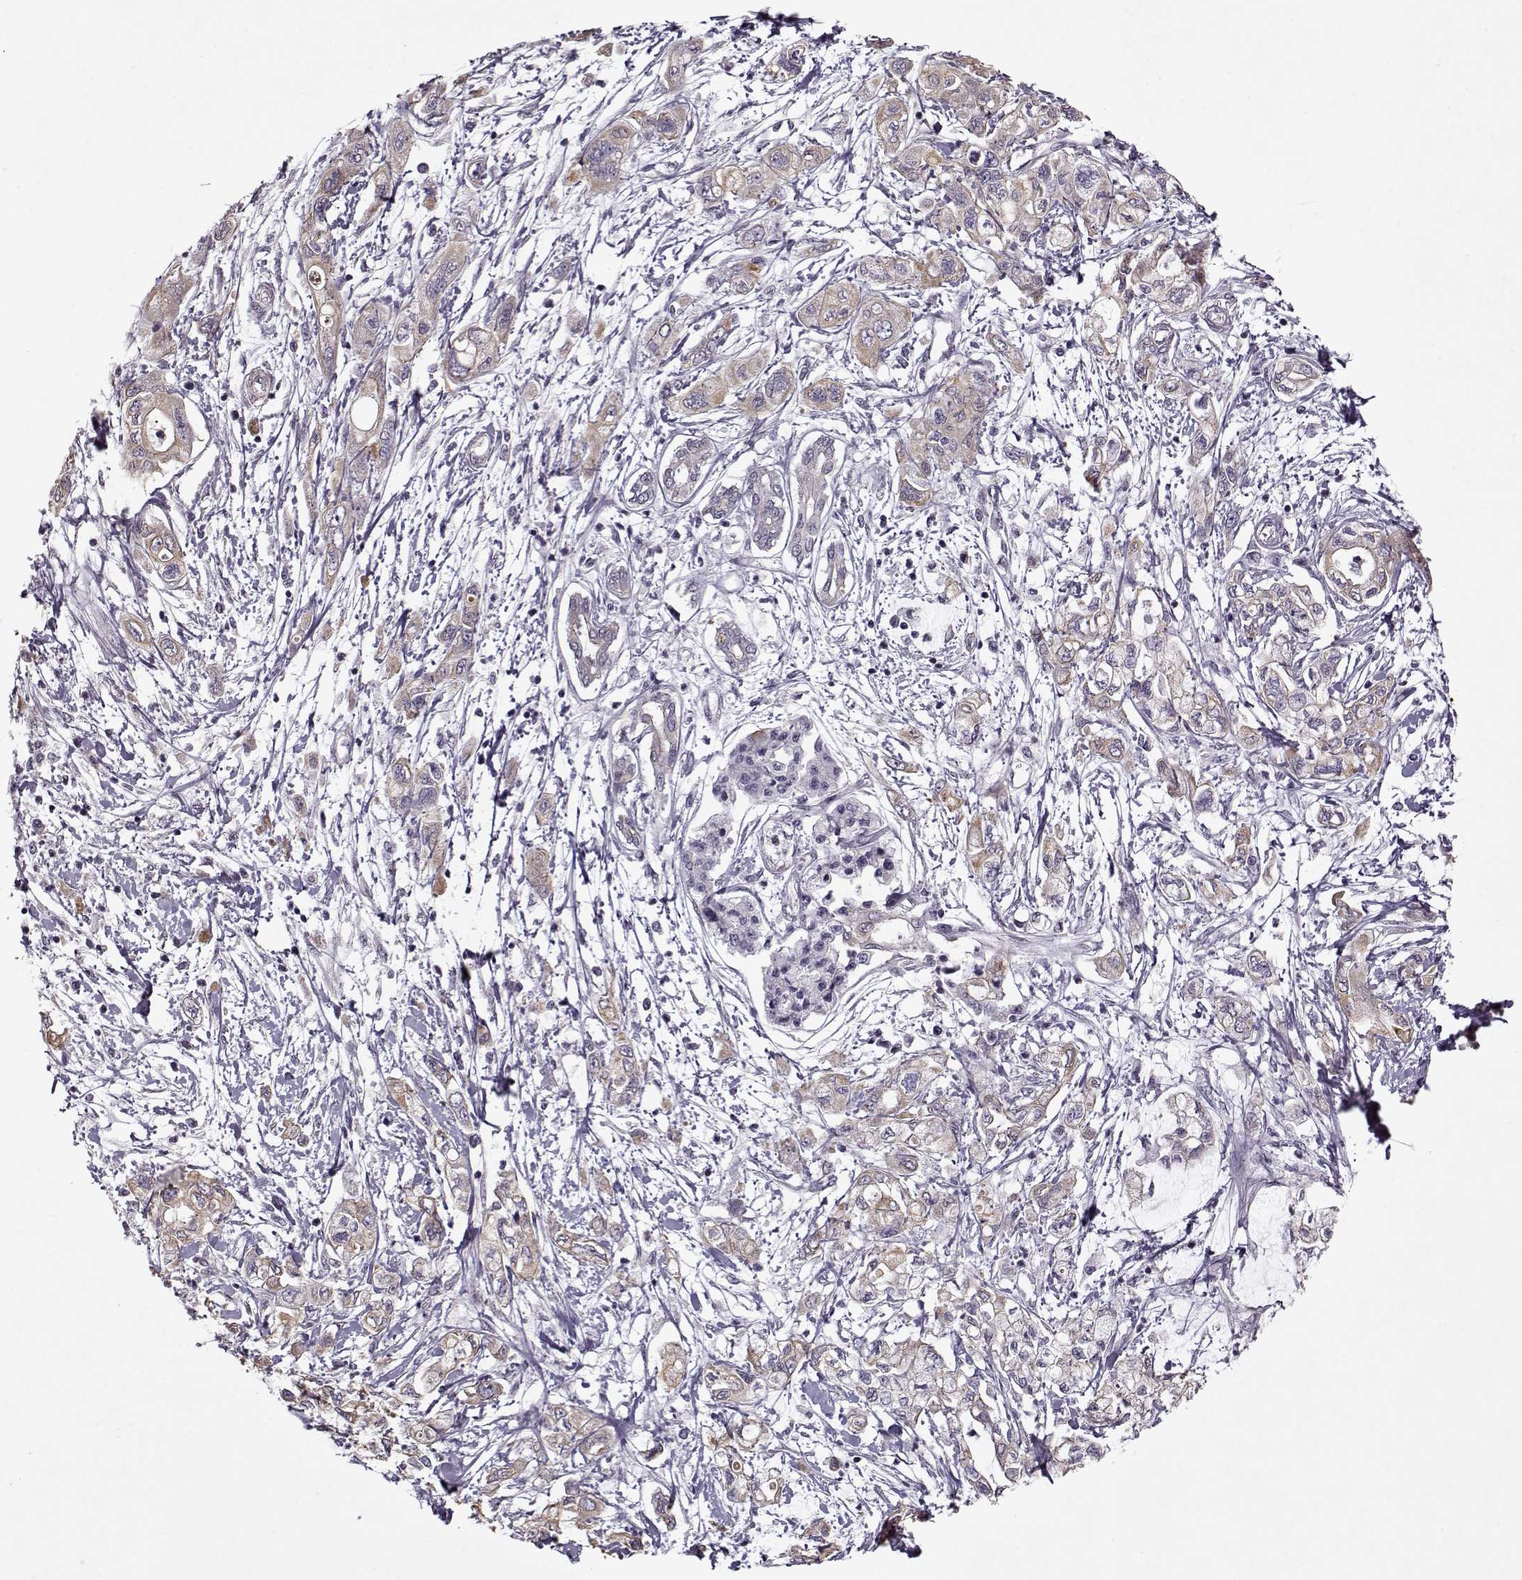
{"staining": {"intensity": "weak", "quantity": "25%-75%", "location": "cytoplasmic/membranous"}, "tissue": "pancreatic cancer", "cell_type": "Tumor cells", "image_type": "cancer", "snomed": [{"axis": "morphology", "description": "Adenocarcinoma, NOS"}, {"axis": "topography", "description": "Pancreas"}], "caption": "Immunohistochemical staining of pancreatic cancer reveals low levels of weak cytoplasmic/membranous protein staining in about 25%-75% of tumor cells. Ihc stains the protein of interest in brown and the nuclei are stained blue.", "gene": "KRT9", "patient": {"sex": "male", "age": 54}}